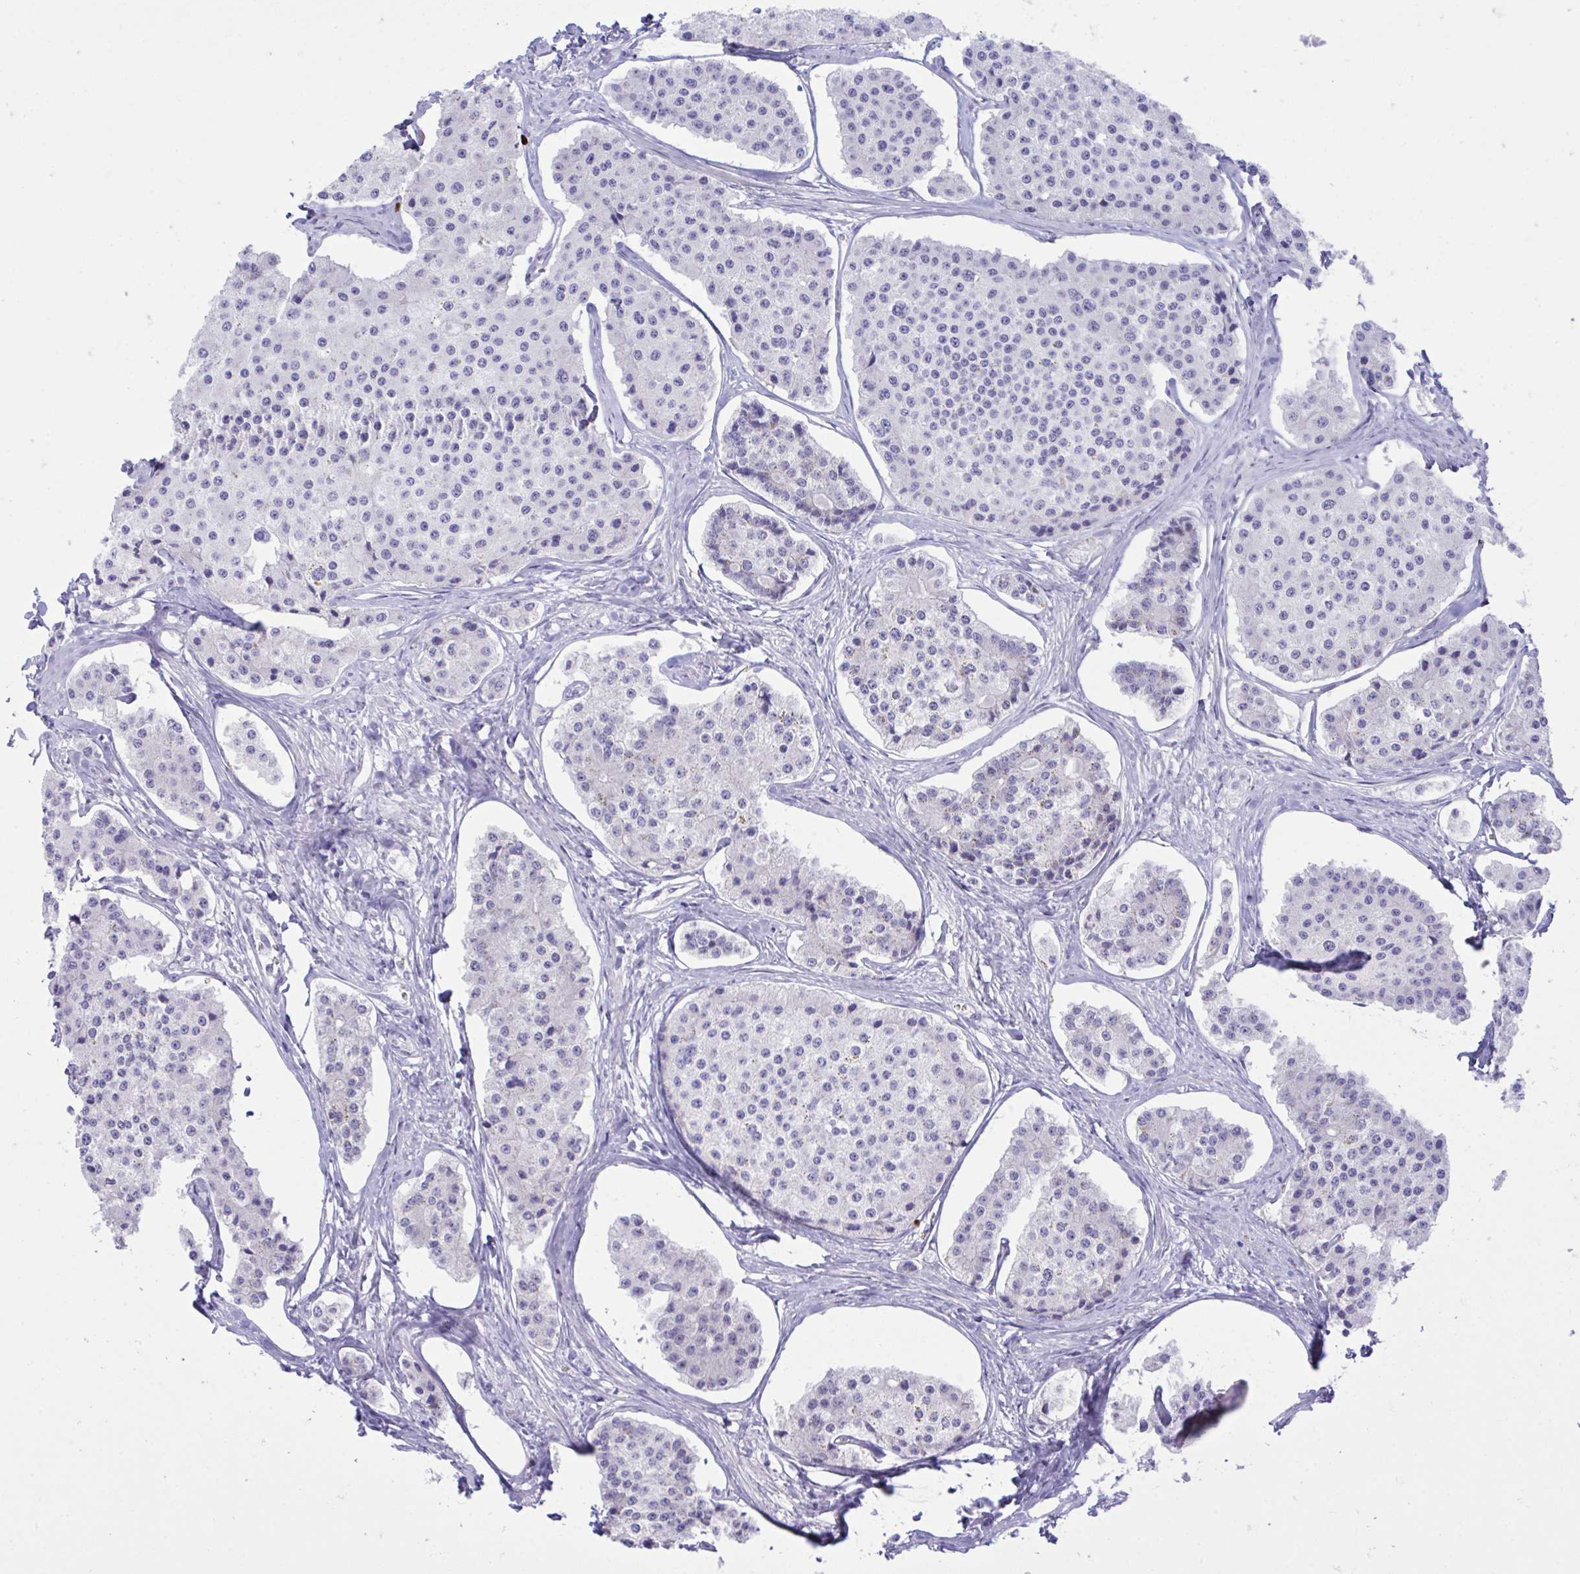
{"staining": {"intensity": "negative", "quantity": "none", "location": "none"}, "tissue": "carcinoid", "cell_type": "Tumor cells", "image_type": "cancer", "snomed": [{"axis": "morphology", "description": "Carcinoid, malignant, NOS"}, {"axis": "topography", "description": "Small intestine"}], "caption": "DAB (3,3'-diaminobenzidine) immunohistochemical staining of carcinoid reveals no significant staining in tumor cells.", "gene": "PLEKHH1", "patient": {"sex": "female", "age": 65}}